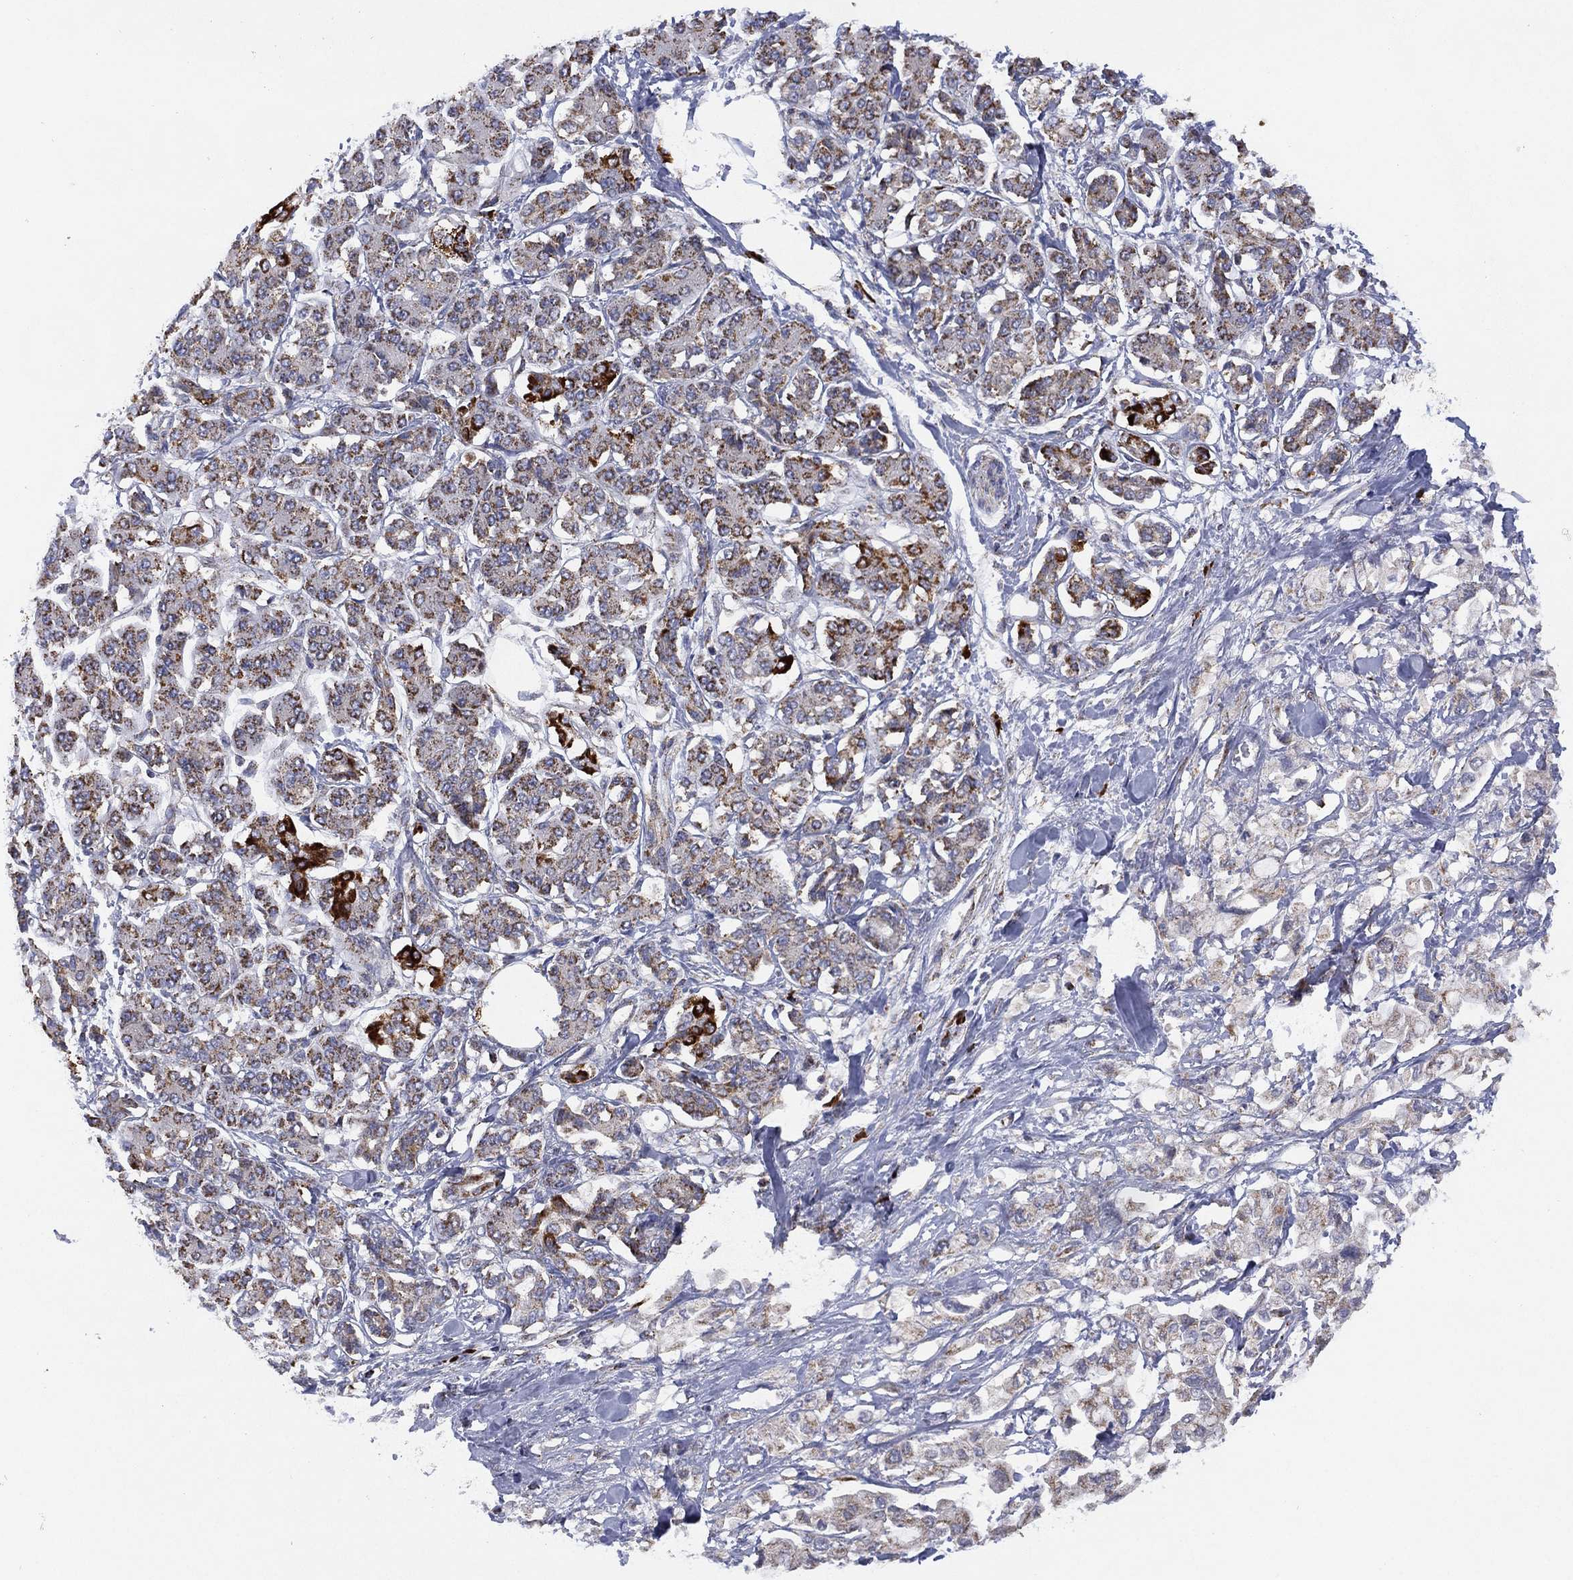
{"staining": {"intensity": "moderate", "quantity": "25%-75%", "location": "cytoplasmic/membranous"}, "tissue": "pancreatic cancer", "cell_type": "Tumor cells", "image_type": "cancer", "snomed": [{"axis": "morphology", "description": "Adenocarcinoma, NOS"}, {"axis": "topography", "description": "Pancreas"}], "caption": "A brown stain highlights moderate cytoplasmic/membranous staining of a protein in human pancreatic cancer (adenocarcinoma) tumor cells.", "gene": "PPP2R5A", "patient": {"sex": "female", "age": 56}}